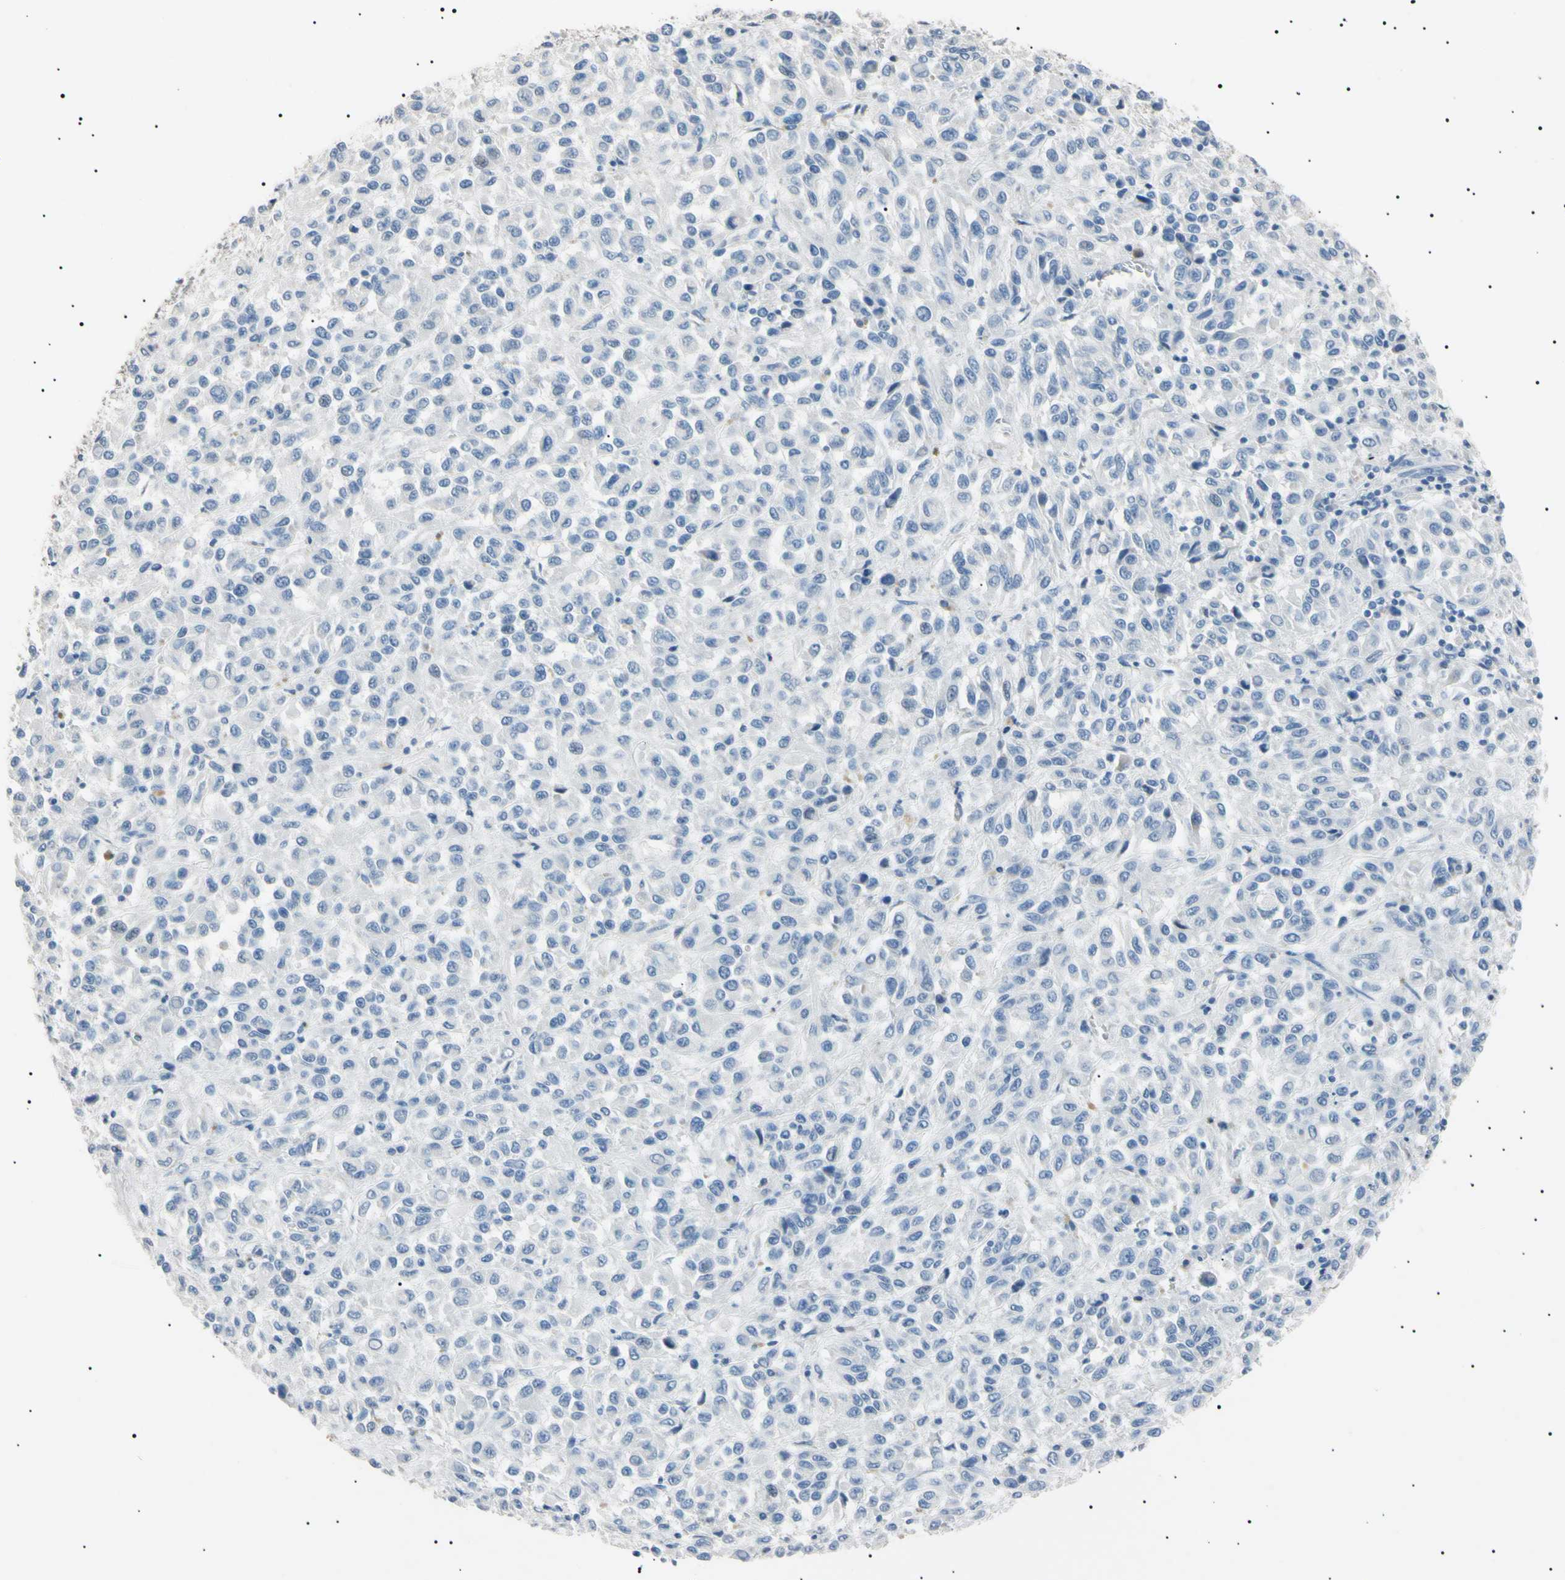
{"staining": {"intensity": "negative", "quantity": "none", "location": "none"}, "tissue": "melanoma", "cell_type": "Tumor cells", "image_type": "cancer", "snomed": [{"axis": "morphology", "description": "Malignant melanoma, Metastatic site"}, {"axis": "topography", "description": "Lung"}], "caption": "This histopathology image is of melanoma stained with IHC to label a protein in brown with the nuclei are counter-stained blue. There is no positivity in tumor cells.", "gene": "CGB3", "patient": {"sex": "male", "age": 64}}